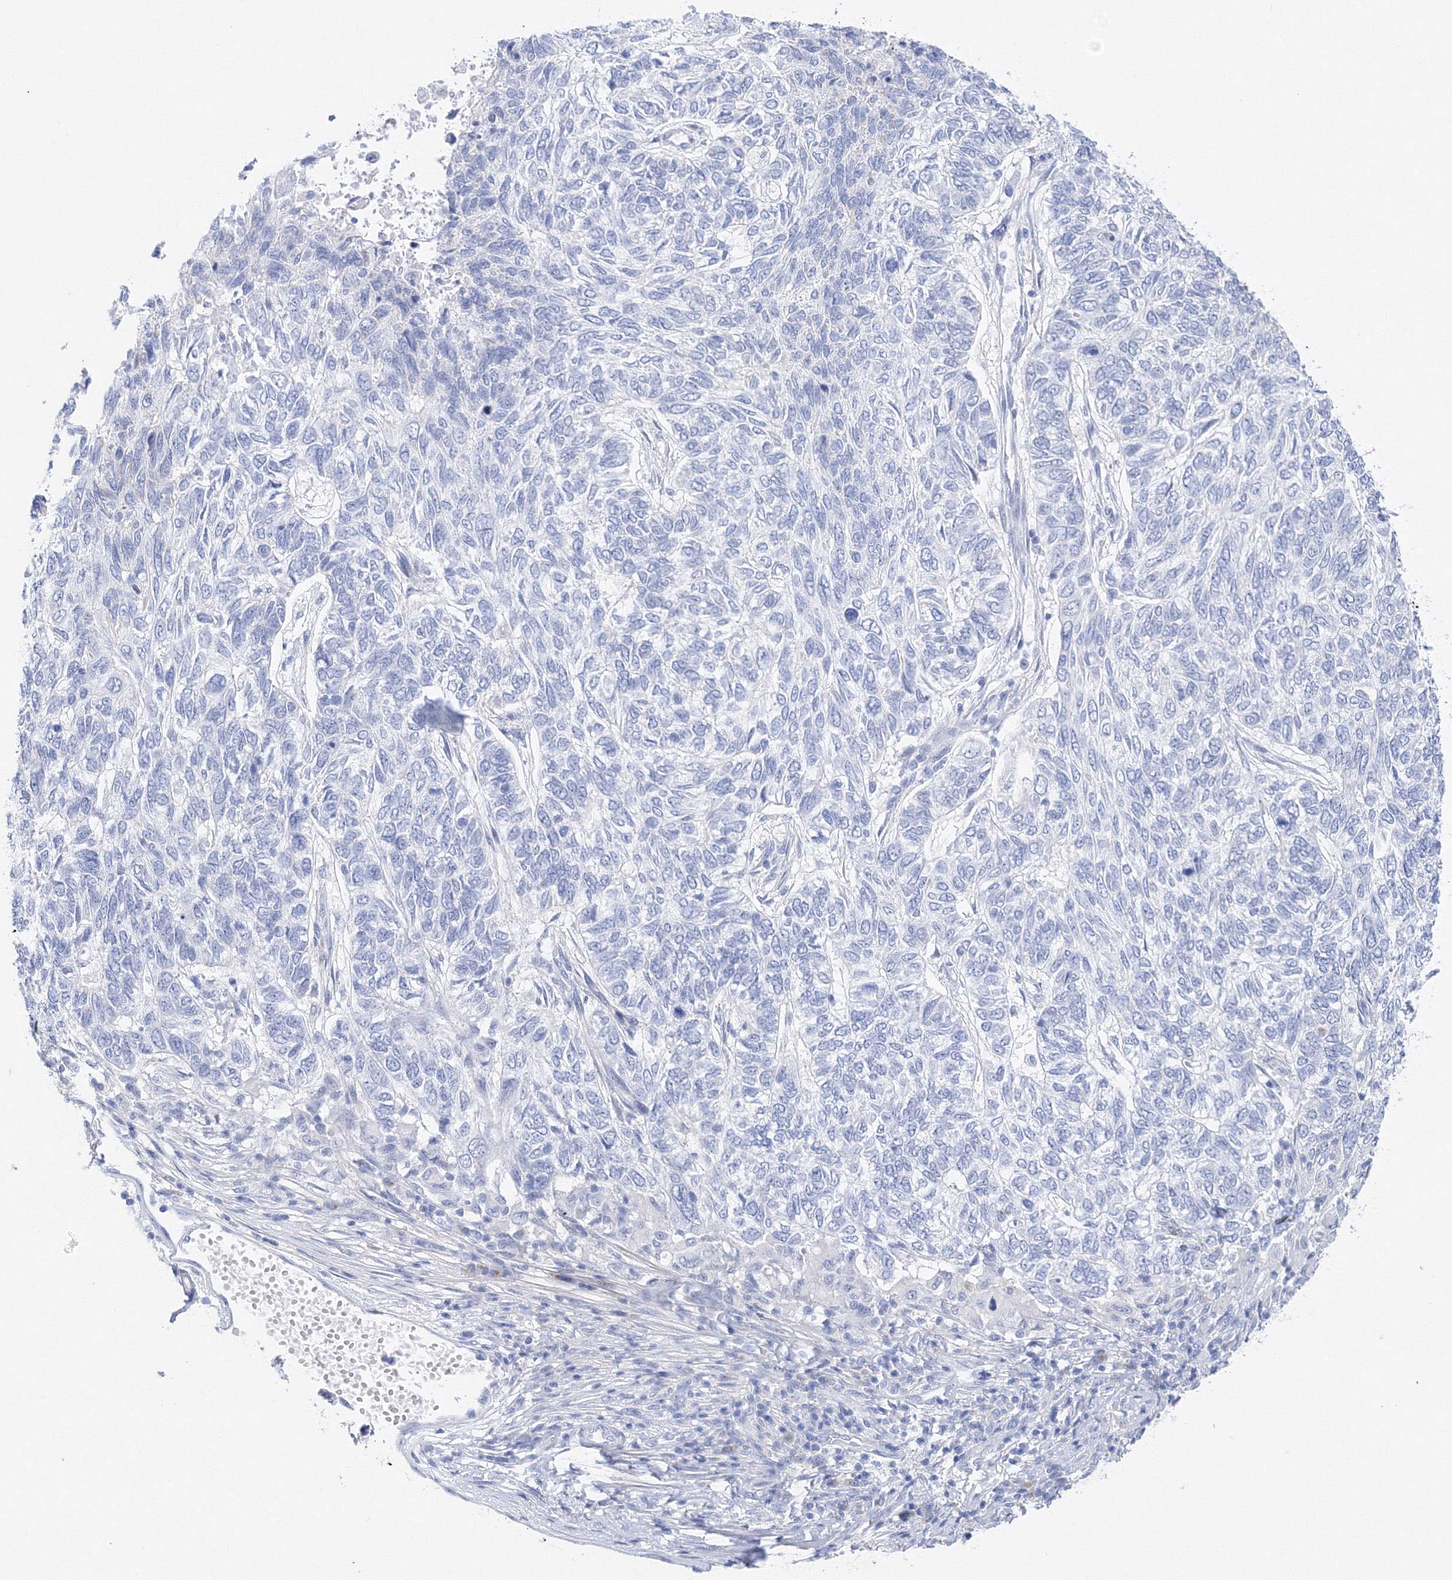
{"staining": {"intensity": "negative", "quantity": "none", "location": "none"}, "tissue": "skin cancer", "cell_type": "Tumor cells", "image_type": "cancer", "snomed": [{"axis": "morphology", "description": "Basal cell carcinoma"}, {"axis": "topography", "description": "Skin"}], "caption": "There is no significant staining in tumor cells of basal cell carcinoma (skin).", "gene": "TAMM41", "patient": {"sex": "female", "age": 65}}